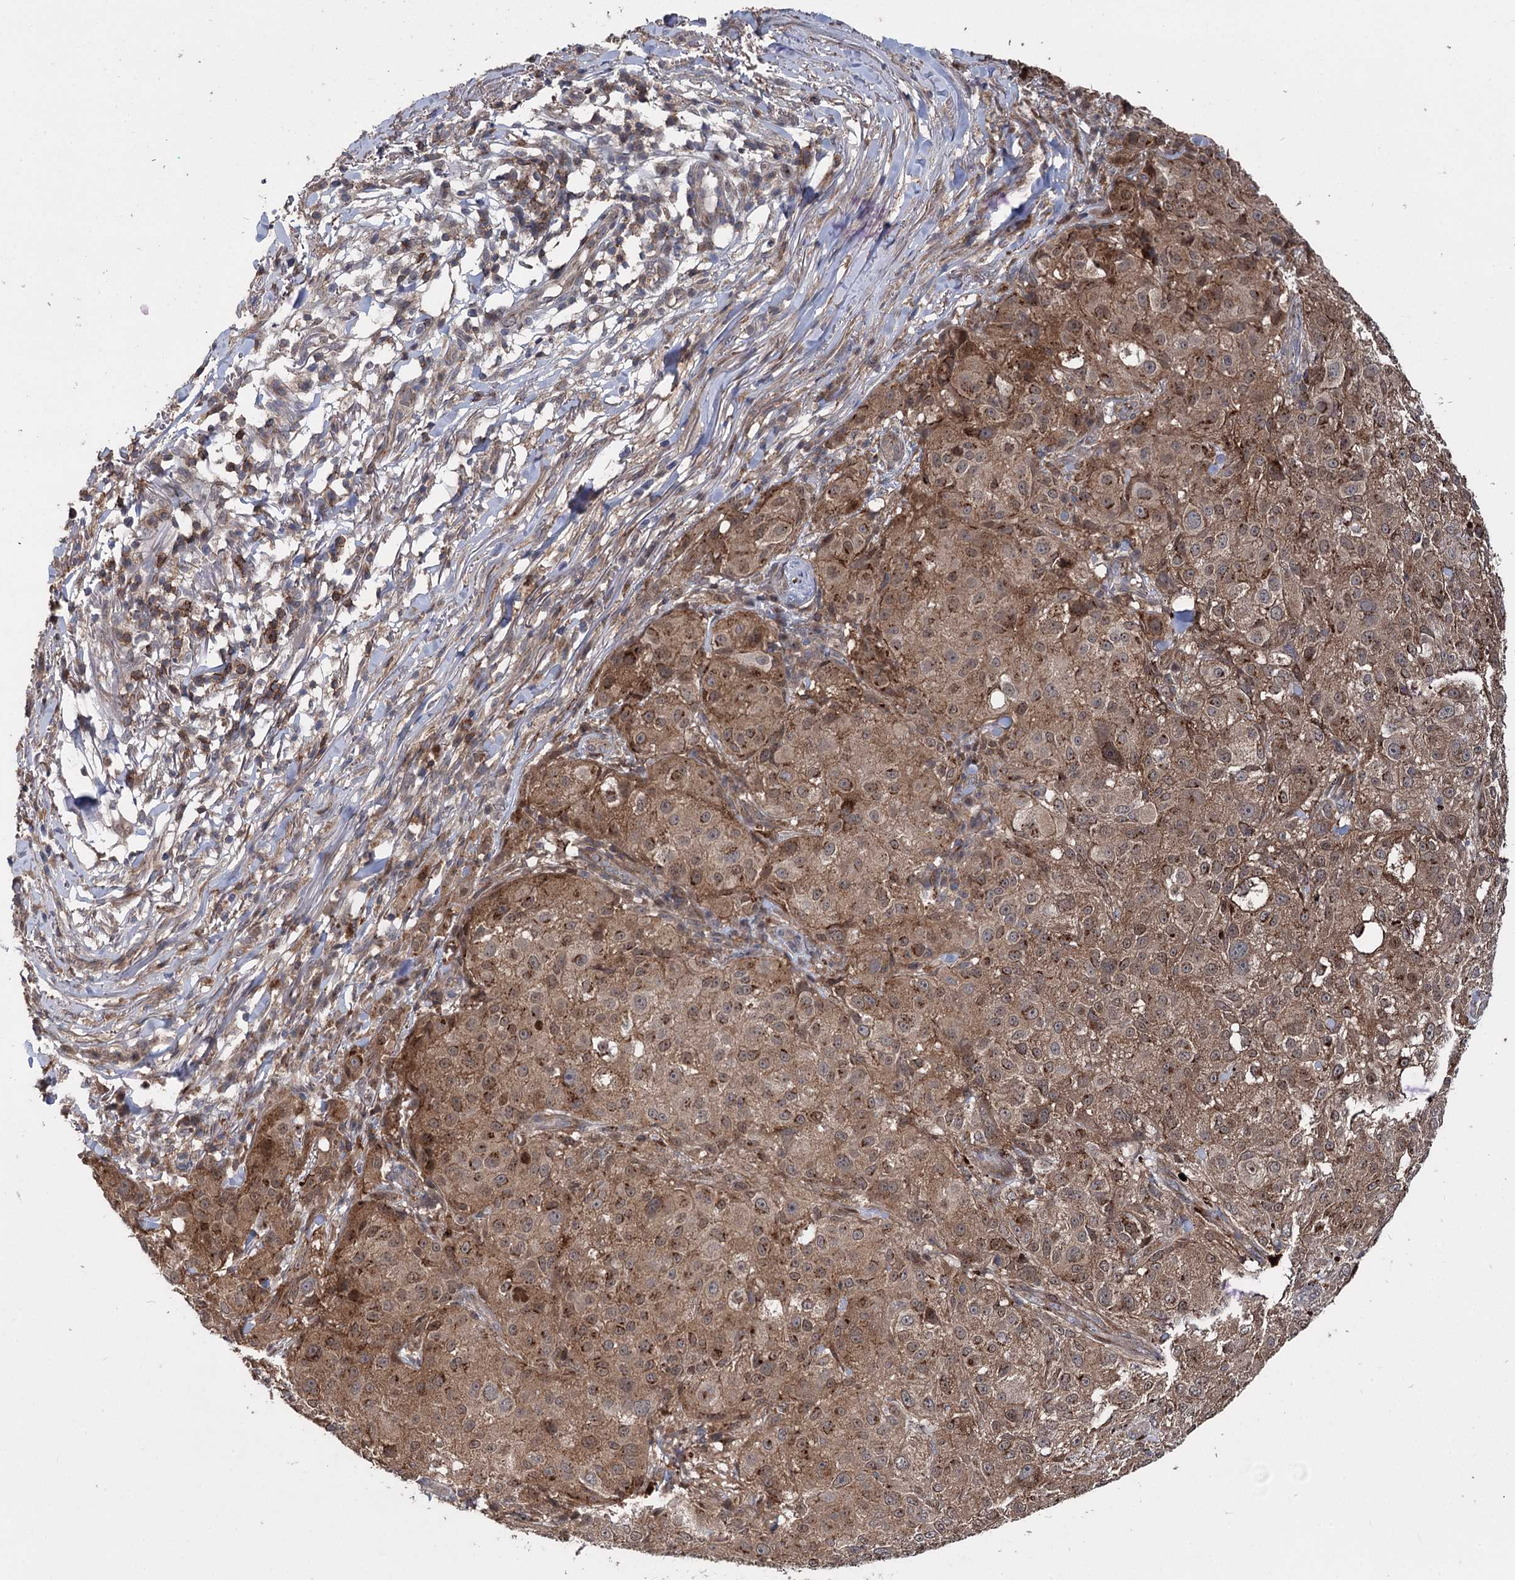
{"staining": {"intensity": "moderate", "quantity": ">75%", "location": "cytoplasmic/membranous,nuclear"}, "tissue": "melanoma", "cell_type": "Tumor cells", "image_type": "cancer", "snomed": [{"axis": "morphology", "description": "Necrosis, NOS"}, {"axis": "morphology", "description": "Malignant melanoma, NOS"}, {"axis": "topography", "description": "Skin"}], "caption": "The histopathology image exhibits a brown stain indicating the presence of a protein in the cytoplasmic/membranous and nuclear of tumor cells in melanoma. Immunohistochemistry (ihc) stains the protein of interest in brown and the nuclei are stained blue.", "gene": "STX6", "patient": {"sex": "female", "age": 87}}